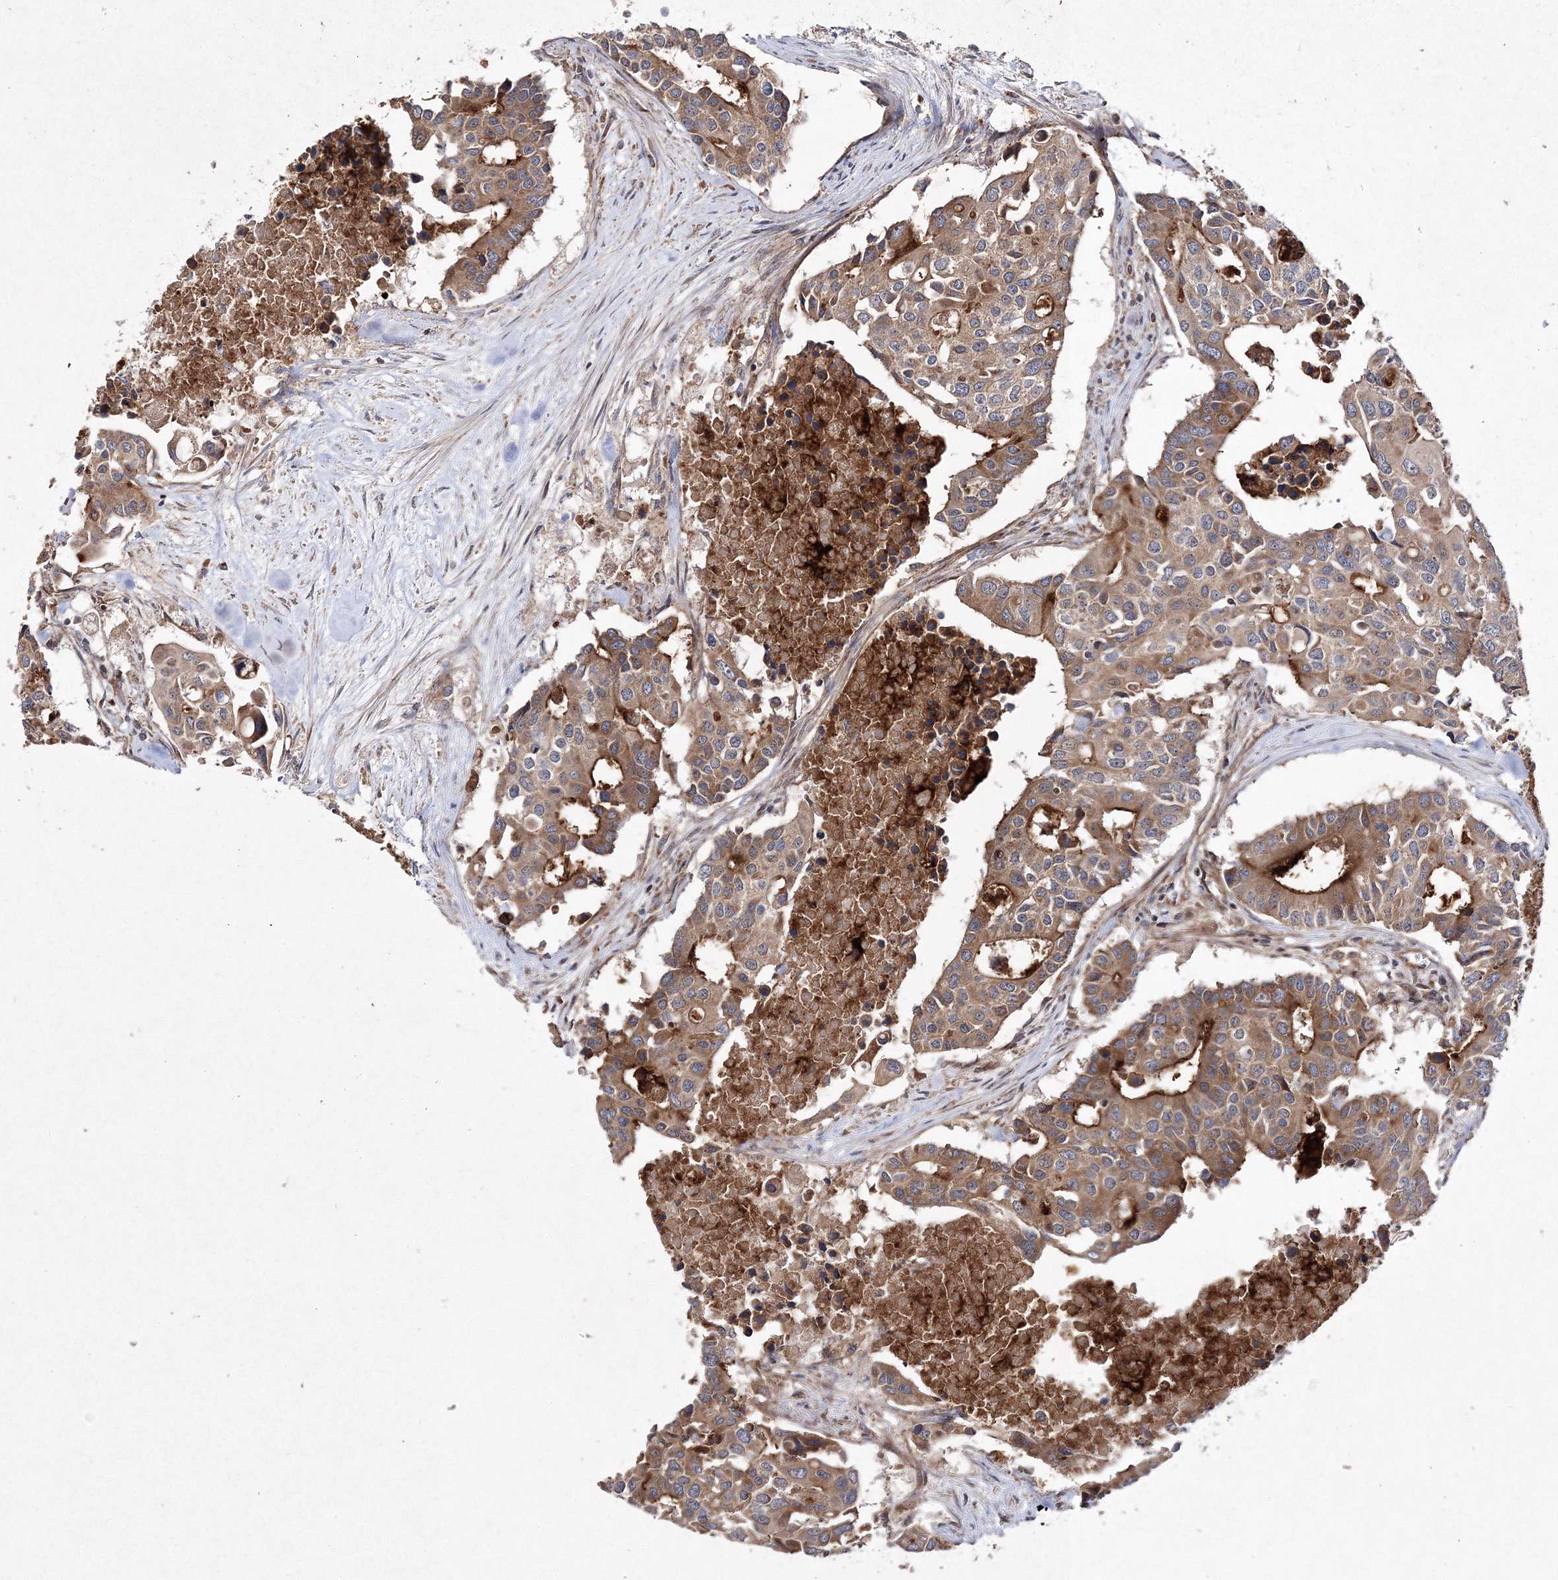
{"staining": {"intensity": "moderate", "quantity": ">75%", "location": "cytoplasmic/membranous"}, "tissue": "colorectal cancer", "cell_type": "Tumor cells", "image_type": "cancer", "snomed": [{"axis": "morphology", "description": "Adenocarcinoma, NOS"}, {"axis": "topography", "description": "Colon"}], "caption": "Protein staining by immunohistochemistry exhibits moderate cytoplasmic/membranous staining in approximately >75% of tumor cells in adenocarcinoma (colorectal). The staining is performed using DAB (3,3'-diaminobenzidine) brown chromogen to label protein expression. The nuclei are counter-stained blue using hematoxylin.", "gene": "DNAJC13", "patient": {"sex": "male", "age": 77}}